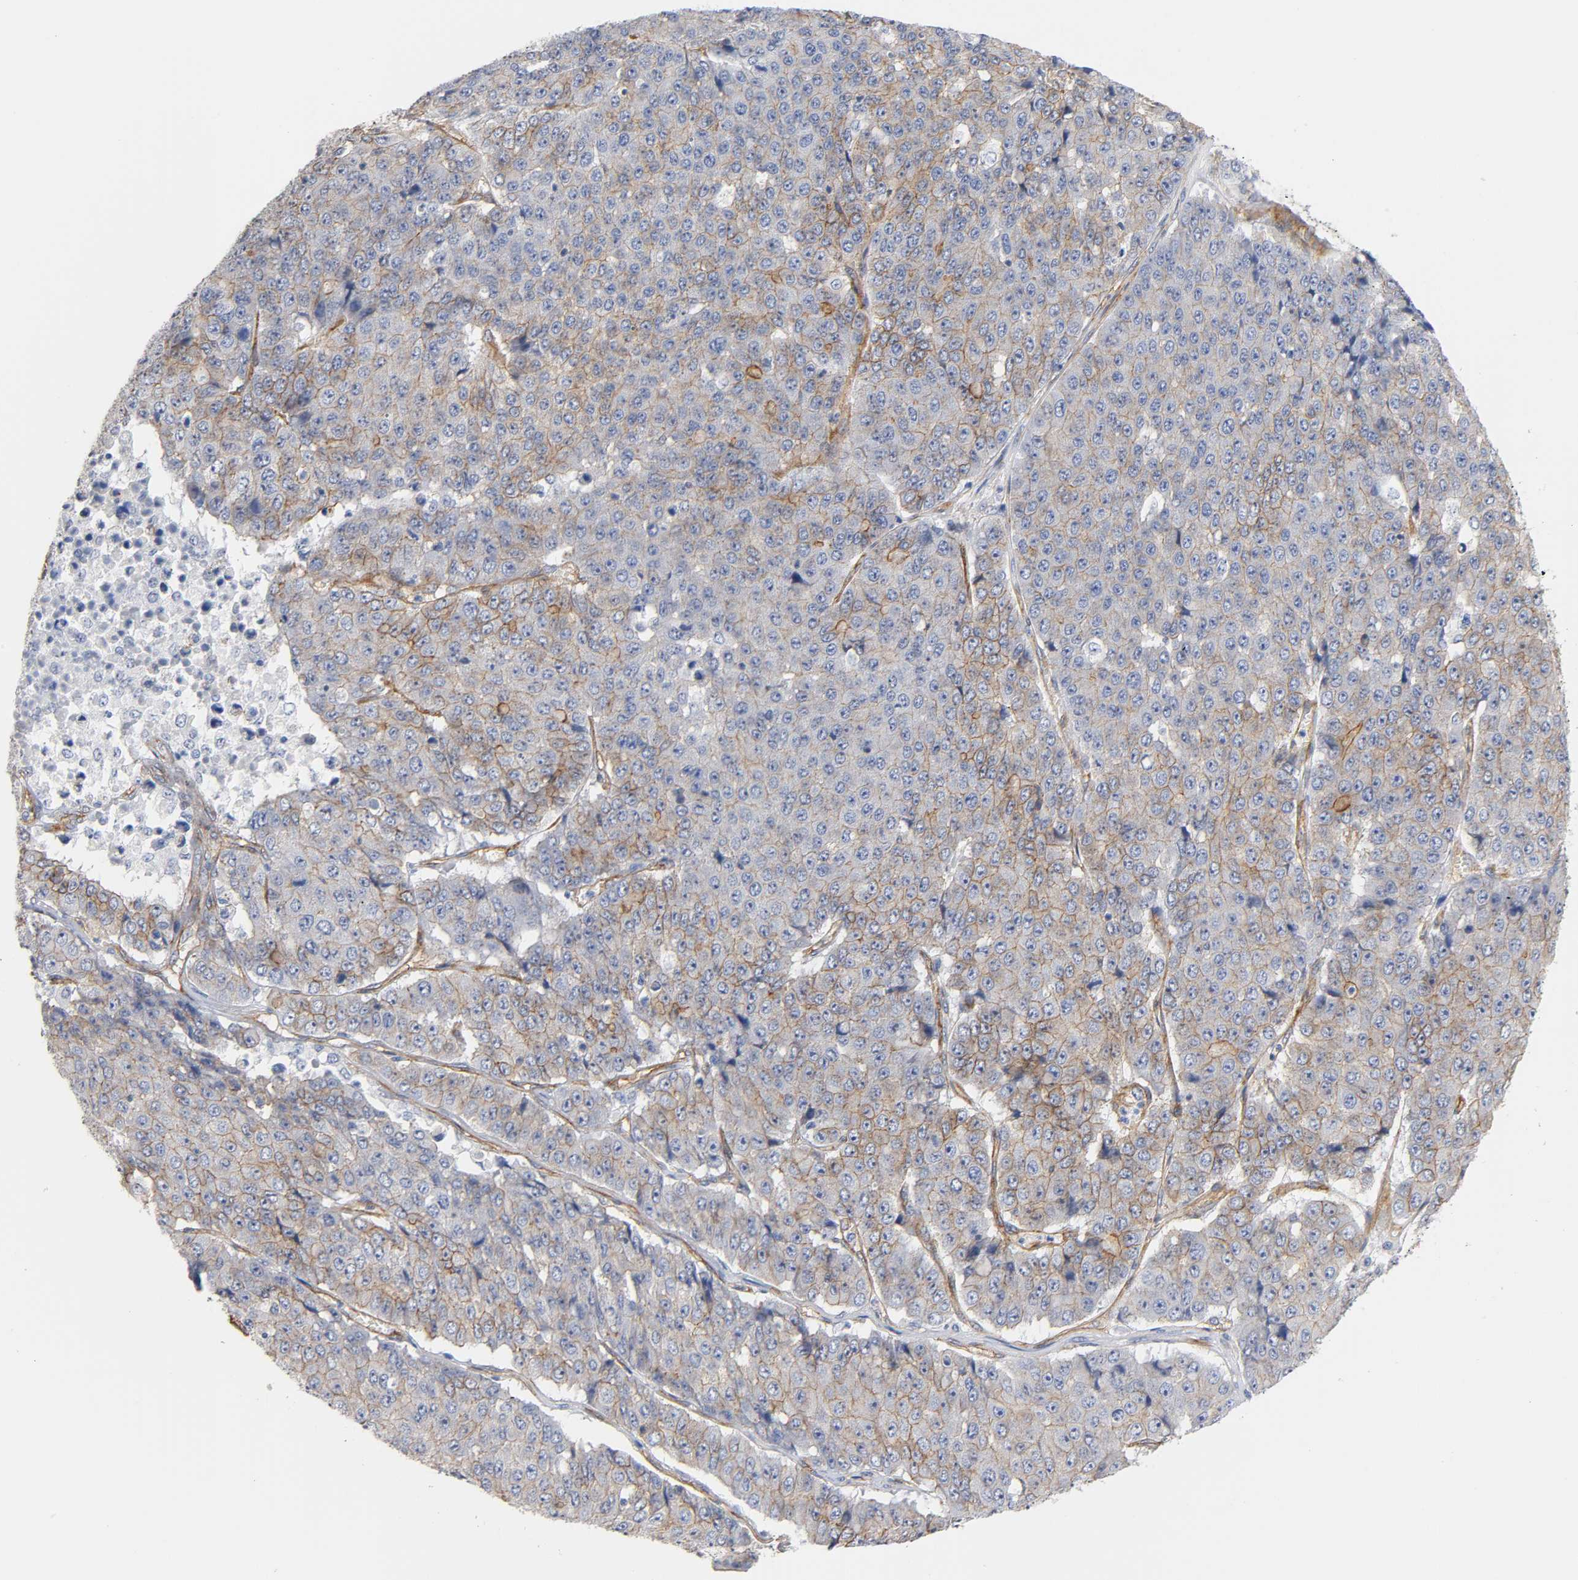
{"staining": {"intensity": "moderate", "quantity": "25%-75%", "location": "cytoplasmic/membranous"}, "tissue": "pancreatic cancer", "cell_type": "Tumor cells", "image_type": "cancer", "snomed": [{"axis": "morphology", "description": "Adenocarcinoma, NOS"}, {"axis": "topography", "description": "Pancreas"}], "caption": "Tumor cells show medium levels of moderate cytoplasmic/membranous expression in approximately 25%-75% of cells in pancreatic cancer.", "gene": "SPTAN1", "patient": {"sex": "male", "age": 50}}